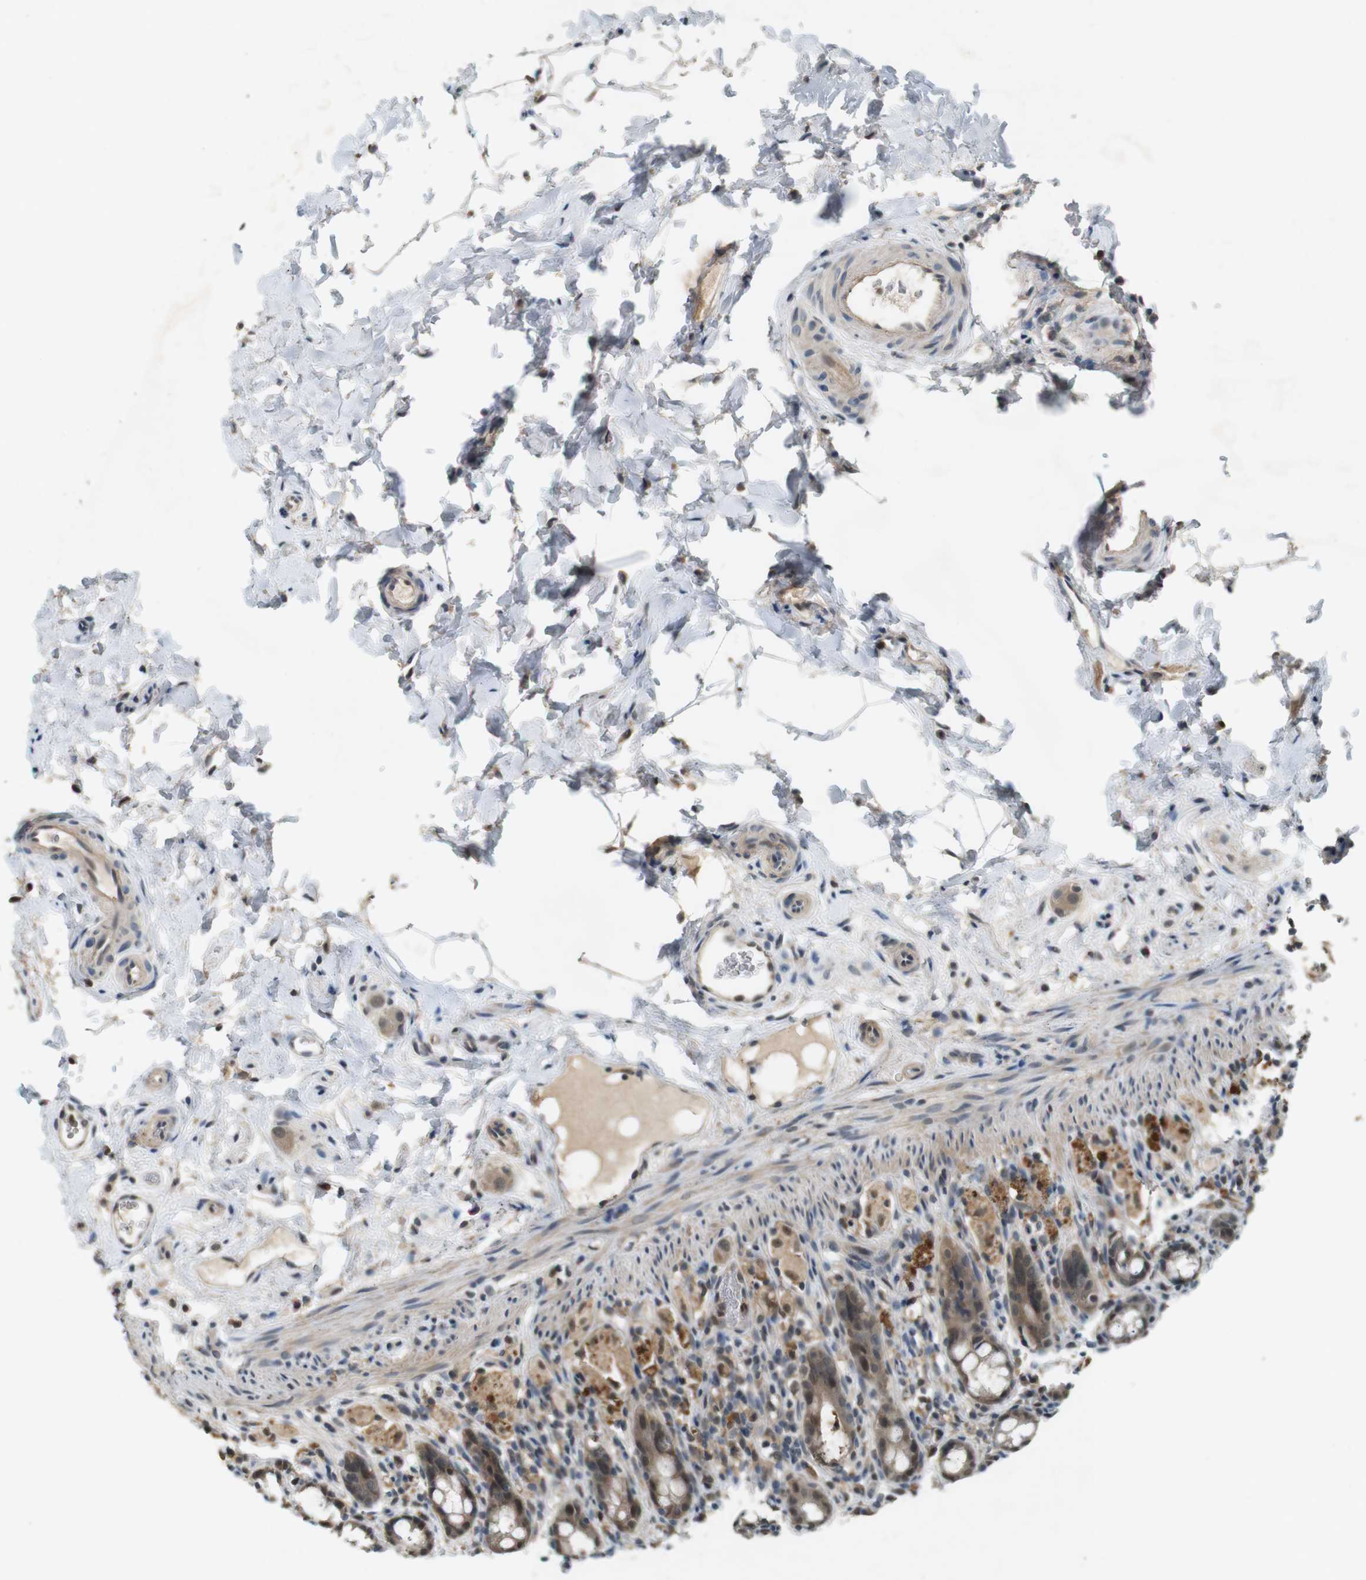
{"staining": {"intensity": "moderate", "quantity": ">75%", "location": "cytoplasmic/membranous,nuclear"}, "tissue": "rectum", "cell_type": "Glandular cells", "image_type": "normal", "snomed": [{"axis": "morphology", "description": "Normal tissue, NOS"}, {"axis": "topography", "description": "Rectum"}], "caption": "This is an image of immunohistochemistry (IHC) staining of unremarkable rectum, which shows moderate expression in the cytoplasmic/membranous,nuclear of glandular cells.", "gene": "CDK14", "patient": {"sex": "male", "age": 44}}